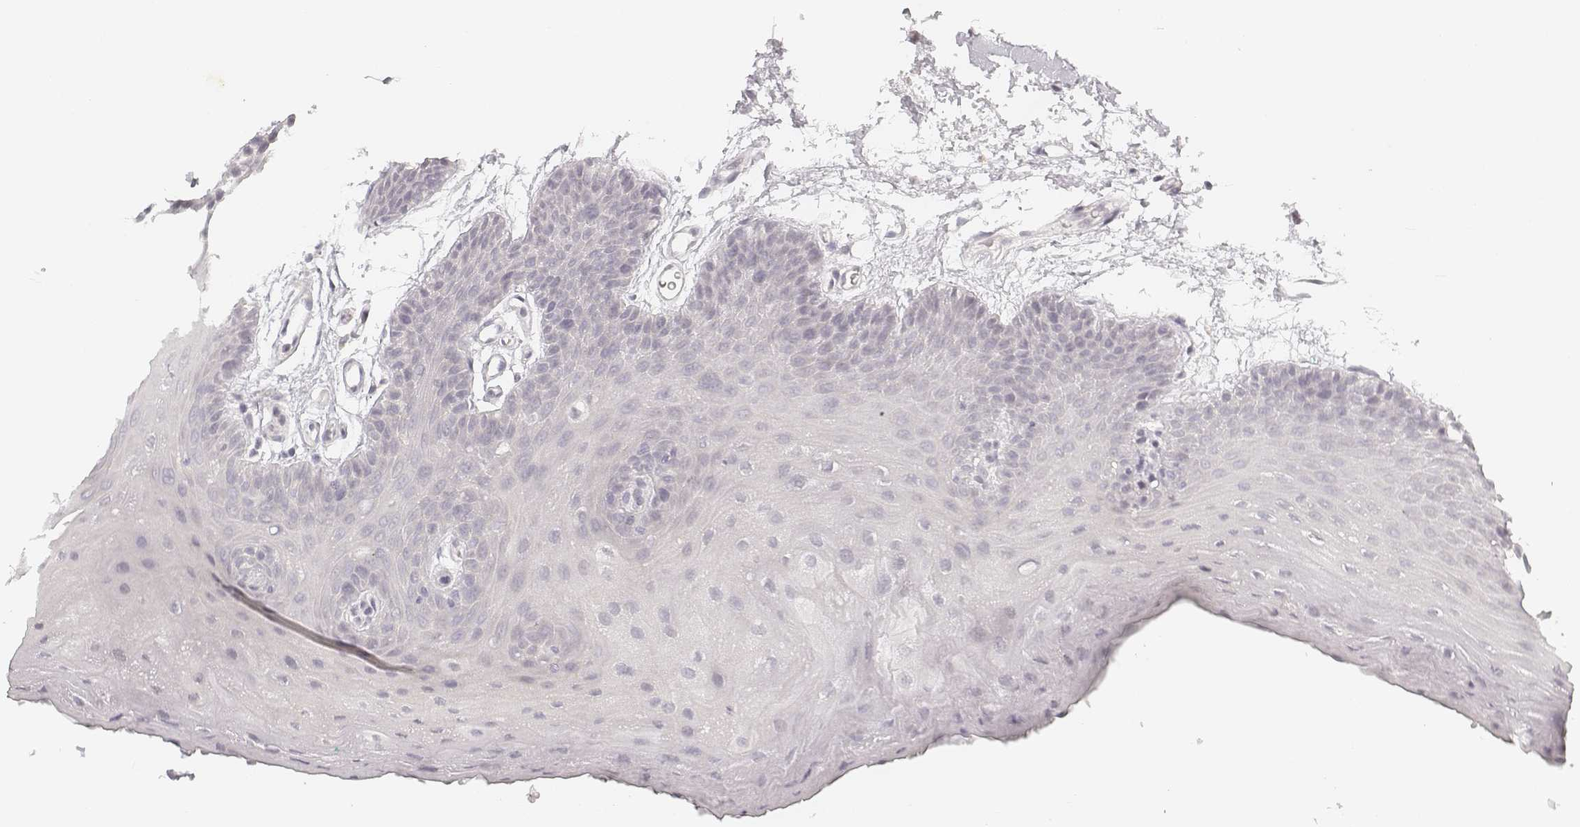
{"staining": {"intensity": "negative", "quantity": "none", "location": "none"}, "tissue": "oral mucosa", "cell_type": "Squamous epithelial cells", "image_type": "normal", "snomed": [{"axis": "morphology", "description": "Normal tissue, NOS"}, {"axis": "morphology", "description": "Squamous cell carcinoma, NOS"}, {"axis": "topography", "description": "Oral tissue"}, {"axis": "topography", "description": "Head-Neck"}], "caption": "A micrograph of oral mucosa stained for a protein exhibits no brown staining in squamous epithelial cells. (Stains: DAB (3,3'-diaminobenzidine) IHC with hematoxylin counter stain, Microscopy: brightfield microscopy at high magnification).", "gene": "DSG4", "patient": {"sex": "female", "age": 50}}